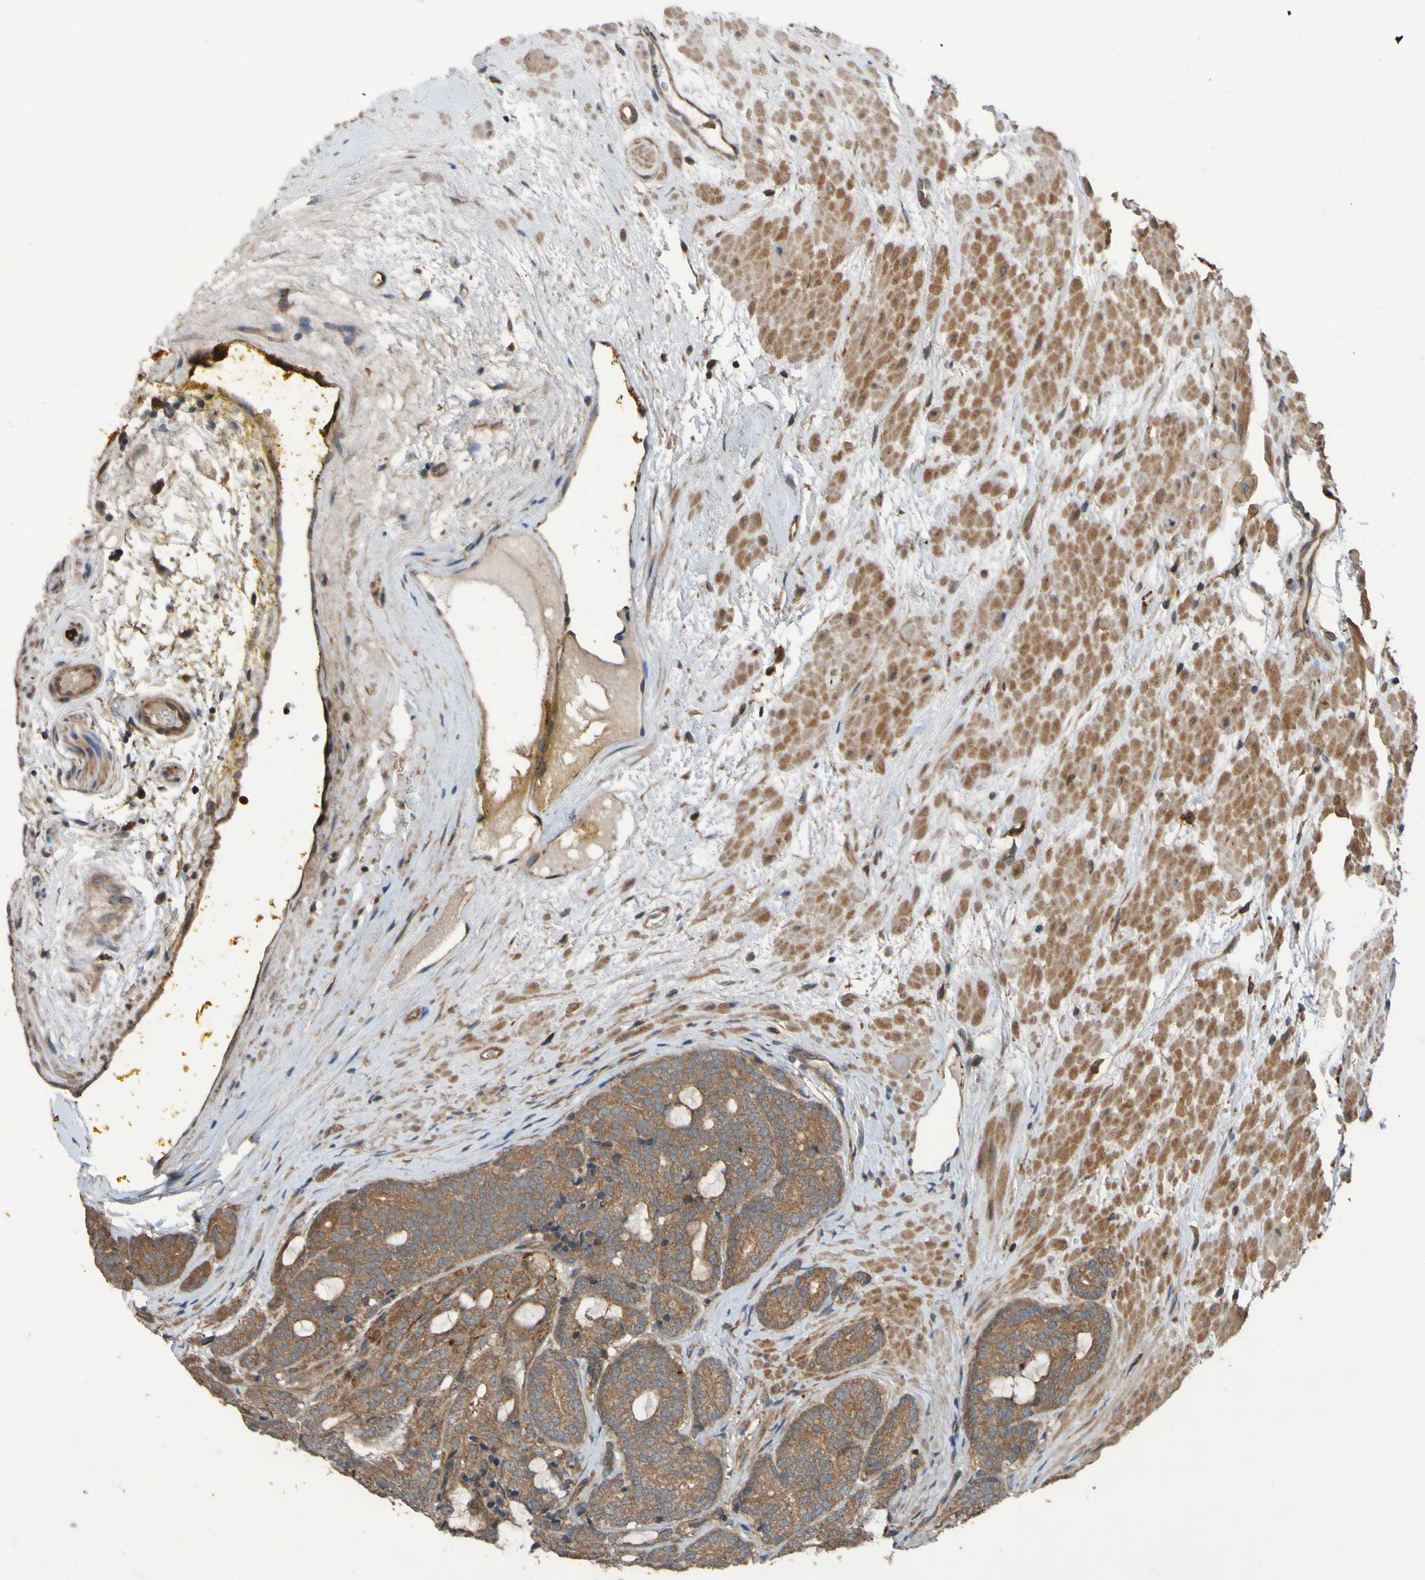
{"staining": {"intensity": "weak", "quantity": ">75%", "location": "cytoplasmic/membranous"}, "tissue": "prostate cancer", "cell_type": "Tumor cells", "image_type": "cancer", "snomed": [{"axis": "morphology", "description": "Adenocarcinoma, High grade"}, {"axis": "topography", "description": "Prostate"}], "caption": "IHC micrograph of prostate high-grade adenocarcinoma stained for a protein (brown), which displays low levels of weak cytoplasmic/membranous positivity in approximately >75% of tumor cells.", "gene": "UCN", "patient": {"sex": "male", "age": 61}}